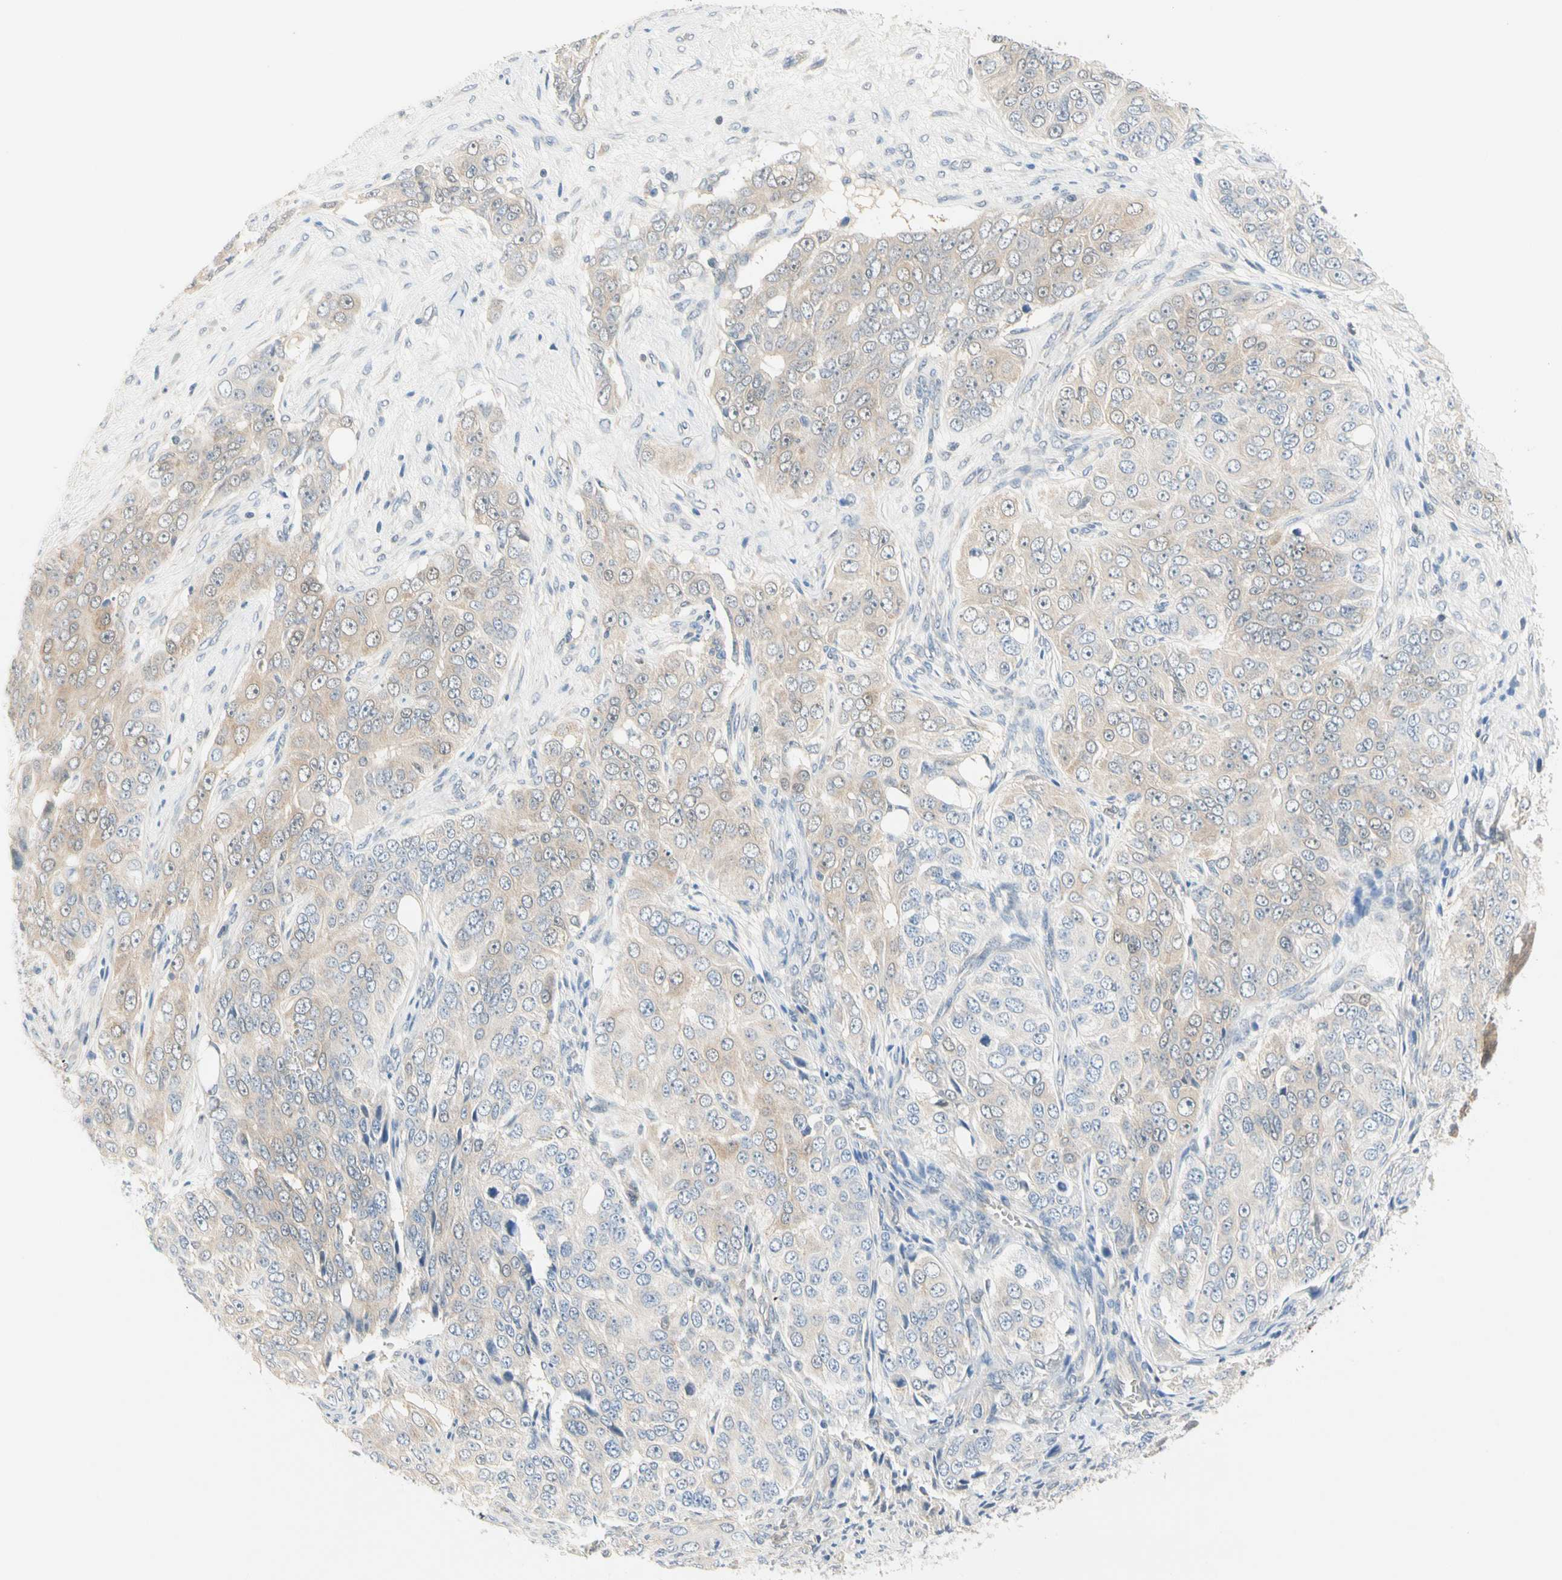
{"staining": {"intensity": "weak", "quantity": ">75%", "location": "cytoplasmic/membranous"}, "tissue": "ovarian cancer", "cell_type": "Tumor cells", "image_type": "cancer", "snomed": [{"axis": "morphology", "description": "Carcinoma, endometroid"}, {"axis": "topography", "description": "Ovary"}], "caption": "Brown immunohistochemical staining in ovarian cancer (endometroid carcinoma) displays weak cytoplasmic/membranous positivity in approximately >75% of tumor cells. (DAB IHC with brightfield microscopy, high magnification).", "gene": "MPI", "patient": {"sex": "female", "age": 51}}